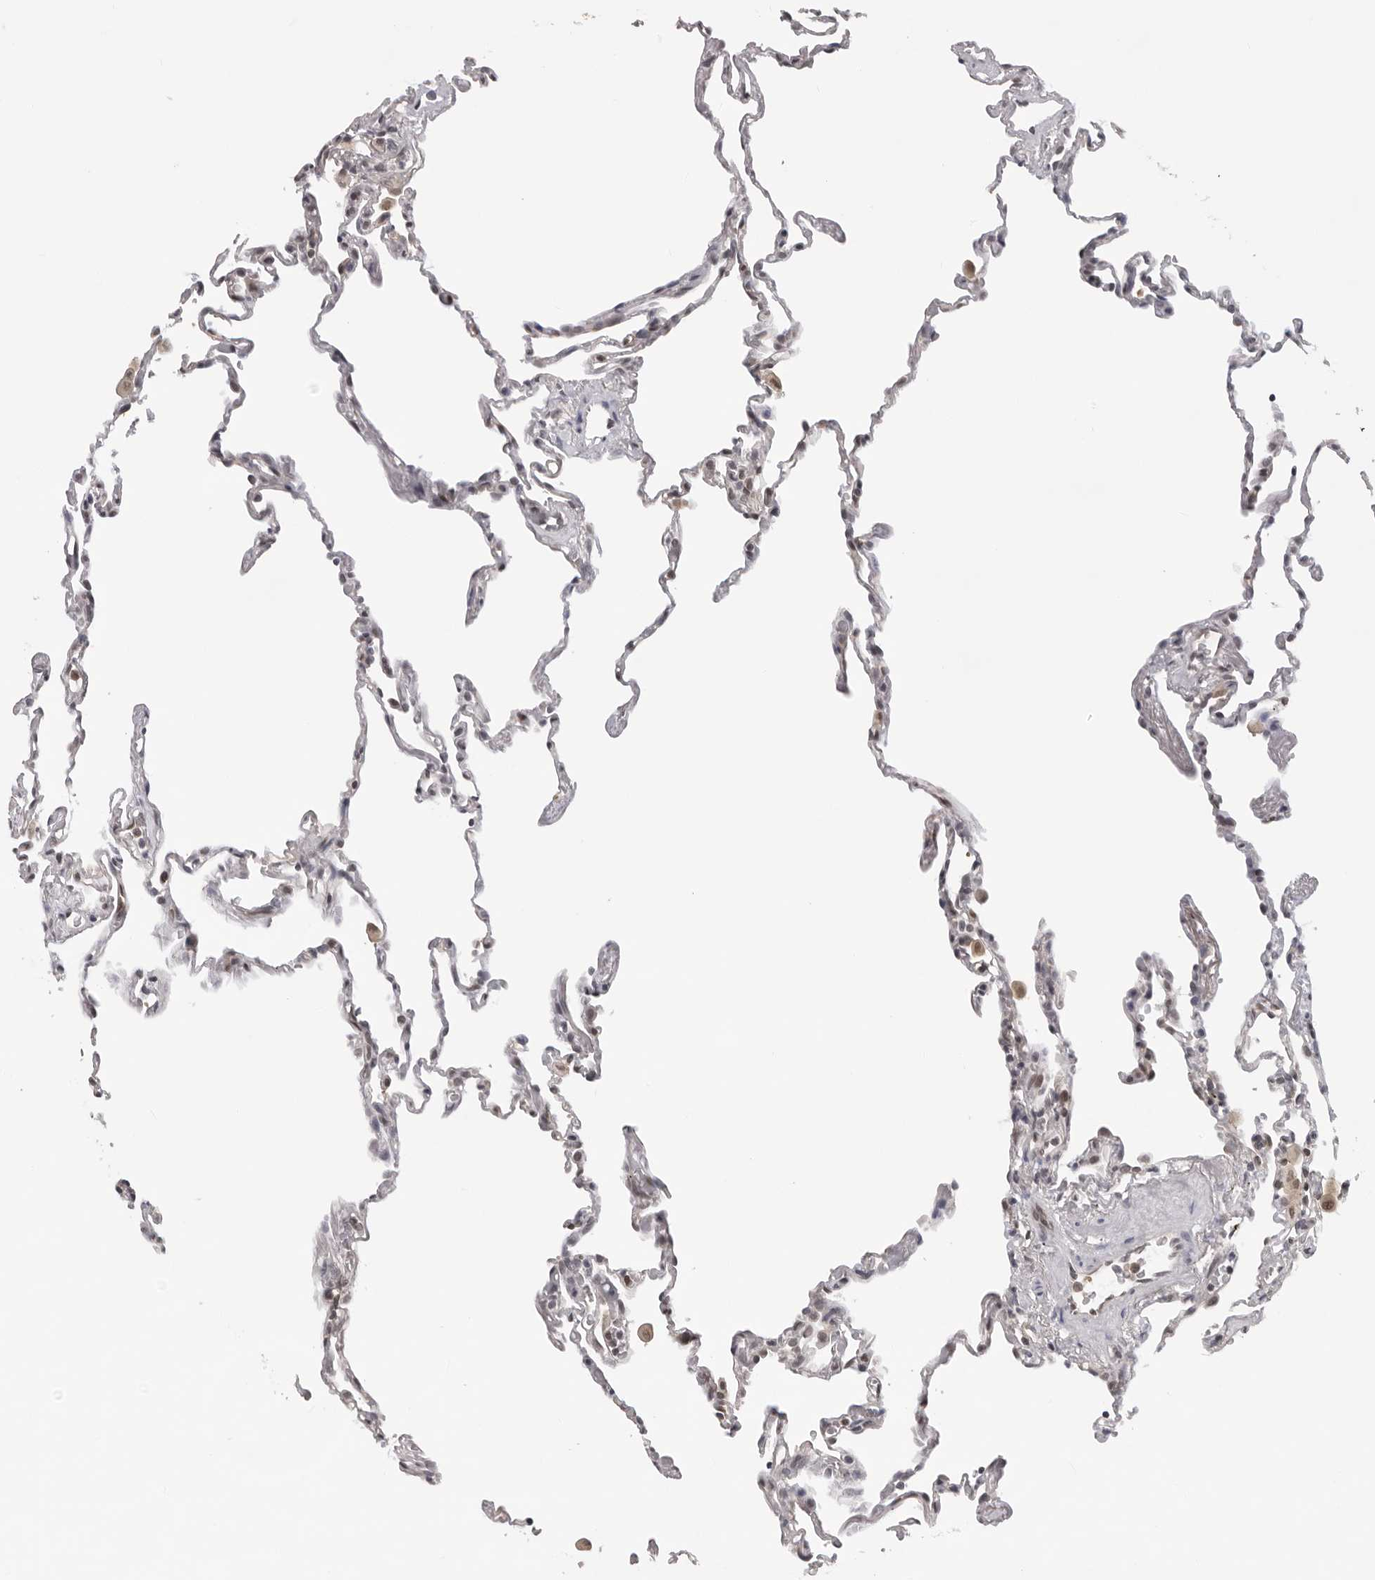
{"staining": {"intensity": "negative", "quantity": "none", "location": "none"}, "tissue": "lung", "cell_type": "Alveolar cells", "image_type": "normal", "snomed": [{"axis": "morphology", "description": "Normal tissue, NOS"}, {"axis": "topography", "description": "Lung"}], "caption": "Immunohistochemistry (IHC) image of benign human lung stained for a protein (brown), which exhibits no positivity in alveolar cells.", "gene": "CASP7", "patient": {"sex": "male", "age": 59}}